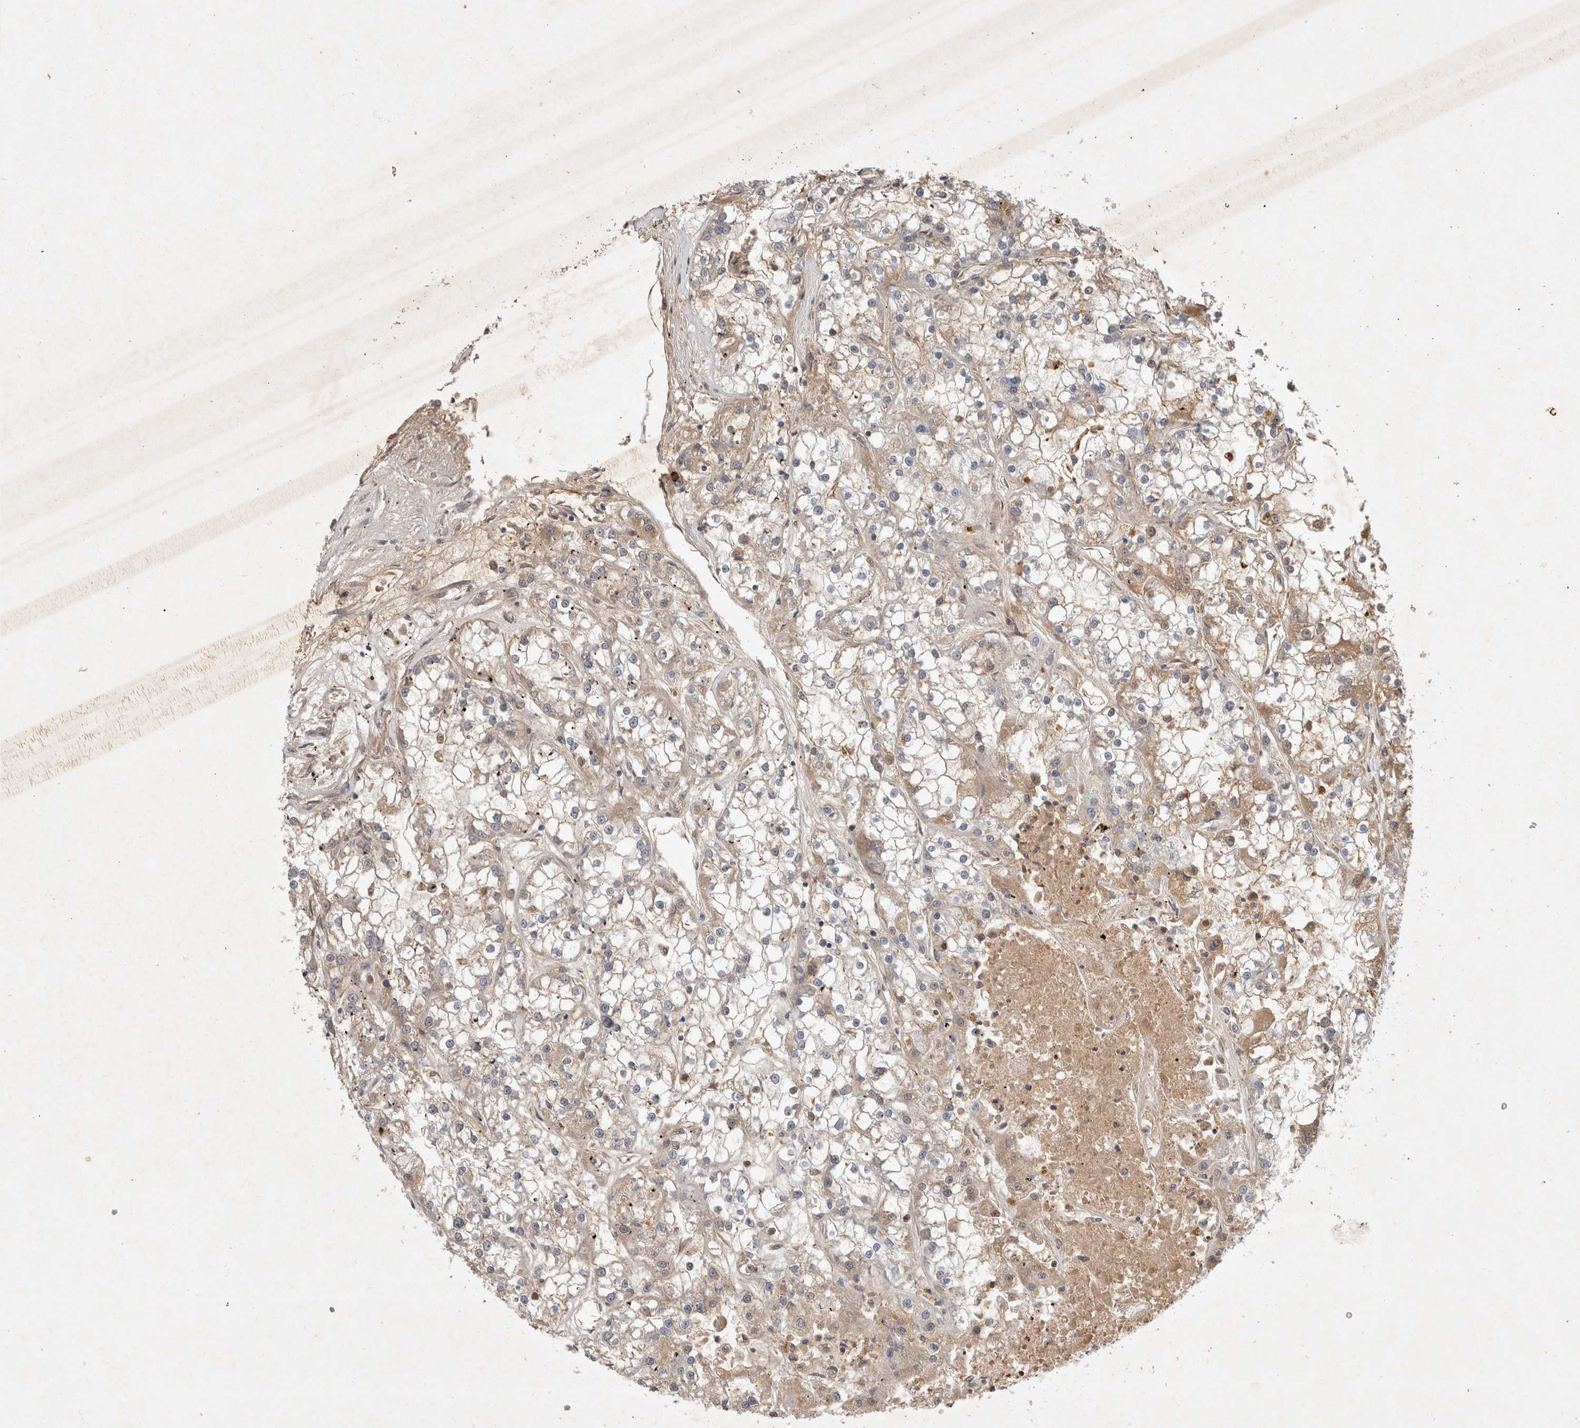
{"staining": {"intensity": "weak", "quantity": "25%-75%", "location": "cytoplasmic/membranous"}, "tissue": "renal cancer", "cell_type": "Tumor cells", "image_type": "cancer", "snomed": [{"axis": "morphology", "description": "Adenocarcinoma, NOS"}, {"axis": "topography", "description": "Kidney"}], "caption": "Immunohistochemical staining of renal cancer (adenocarcinoma) shows weak cytoplasmic/membranous protein staining in approximately 25%-75% of tumor cells.", "gene": "XRCC5", "patient": {"sex": "female", "age": 52}}